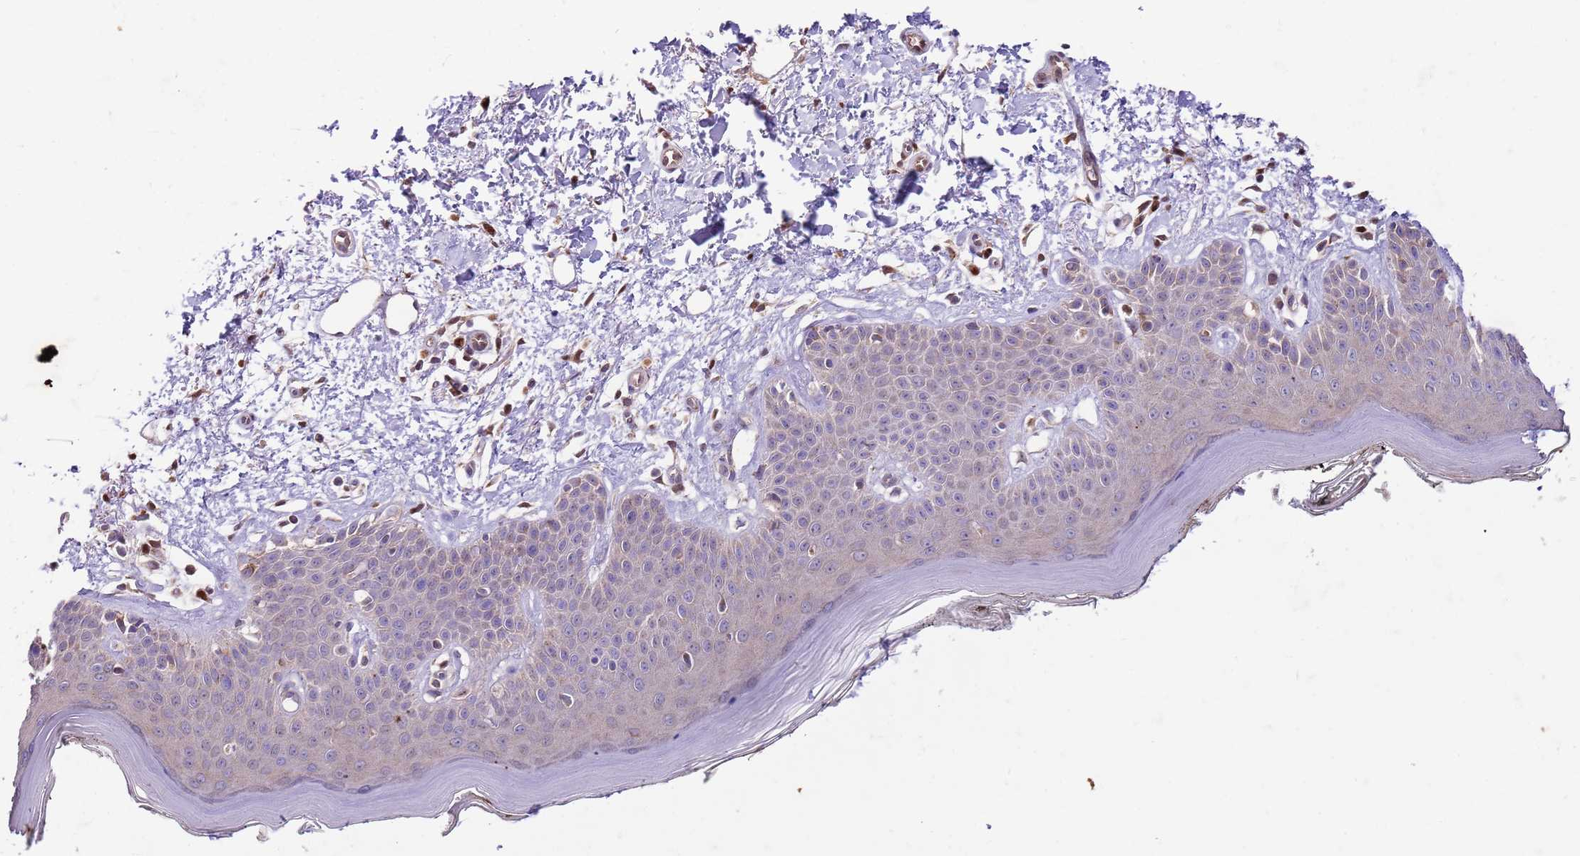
{"staining": {"intensity": "moderate", "quantity": ">75%", "location": "cytoplasmic/membranous"}, "tissue": "skin", "cell_type": "Fibroblasts", "image_type": "normal", "snomed": [{"axis": "morphology", "description": "Normal tissue, NOS"}, {"axis": "topography", "description": "Skin"}], "caption": "Moderate cytoplasmic/membranous positivity for a protein is present in approximately >75% of fibroblasts of normal skin using IHC.", "gene": "OSBP", "patient": {"sex": "female", "age": 64}}